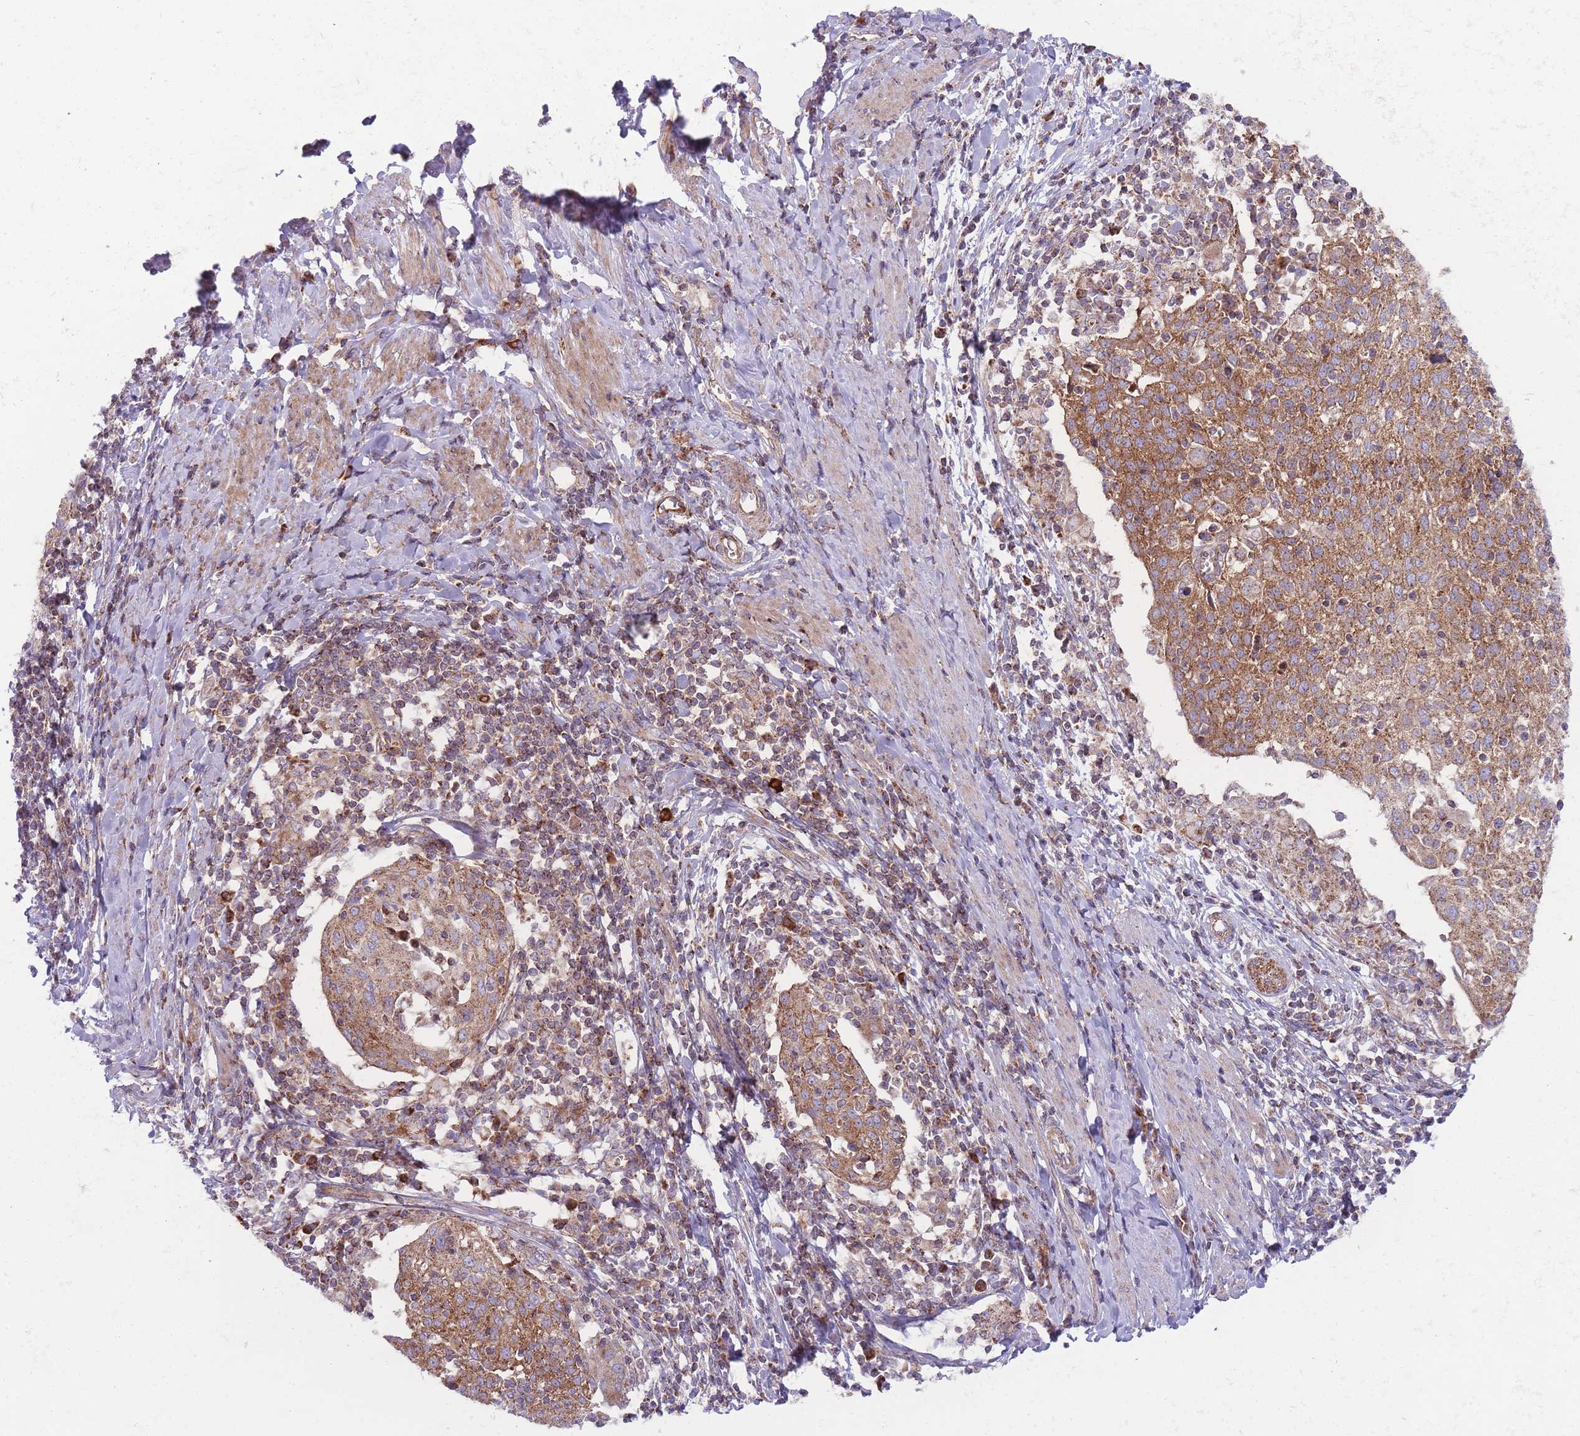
{"staining": {"intensity": "moderate", "quantity": ">75%", "location": "cytoplasmic/membranous"}, "tissue": "cervical cancer", "cell_type": "Tumor cells", "image_type": "cancer", "snomed": [{"axis": "morphology", "description": "Squamous cell carcinoma, NOS"}, {"axis": "topography", "description": "Cervix"}], "caption": "Human squamous cell carcinoma (cervical) stained with a brown dye reveals moderate cytoplasmic/membranous positive positivity in approximately >75% of tumor cells.", "gene": "ANKRD10", "patient": {"sex": "female", "age": 52}}